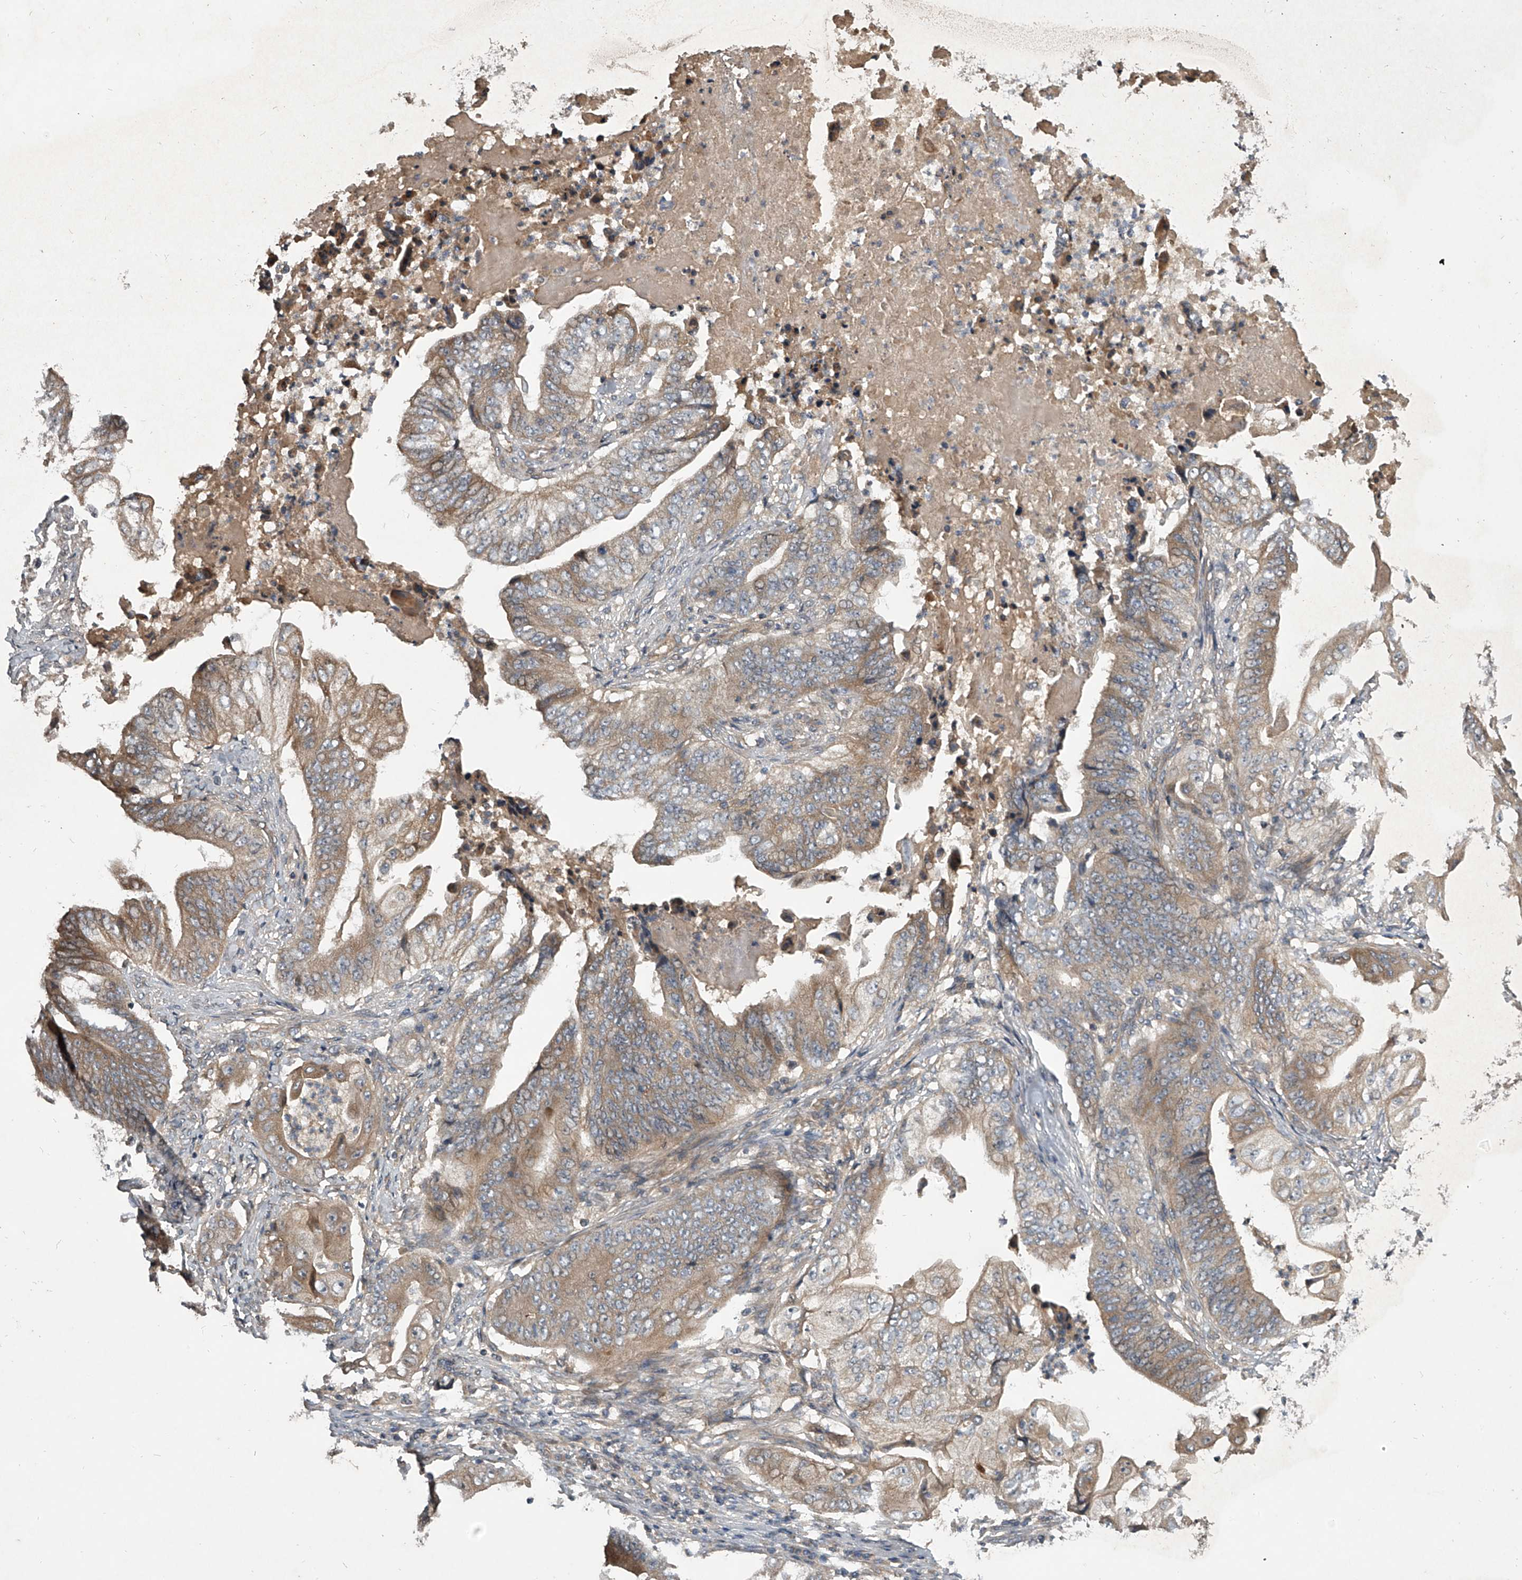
{"staining": {"intensity": "moderate", "quantity": "25%-75%", "location": "cytoplasmic/membranous"}, "tissue": "stomach cancer", "cell_type": "Tumor cells", "image_type": "cancer", "snomed": [{"axis": "morphology", "description": "Adenocarcinoma, NOS"}, {"axis": "topography", "description": "Stomach"}], "caption": "Protein staining exhibits moderate cytoplasmic/membranous positivity in about 25%-75% of tumor cells in adenocarcinoma (stomach).", "gene": "NFS1", "patient": {"sex": "female", "age": 73}}